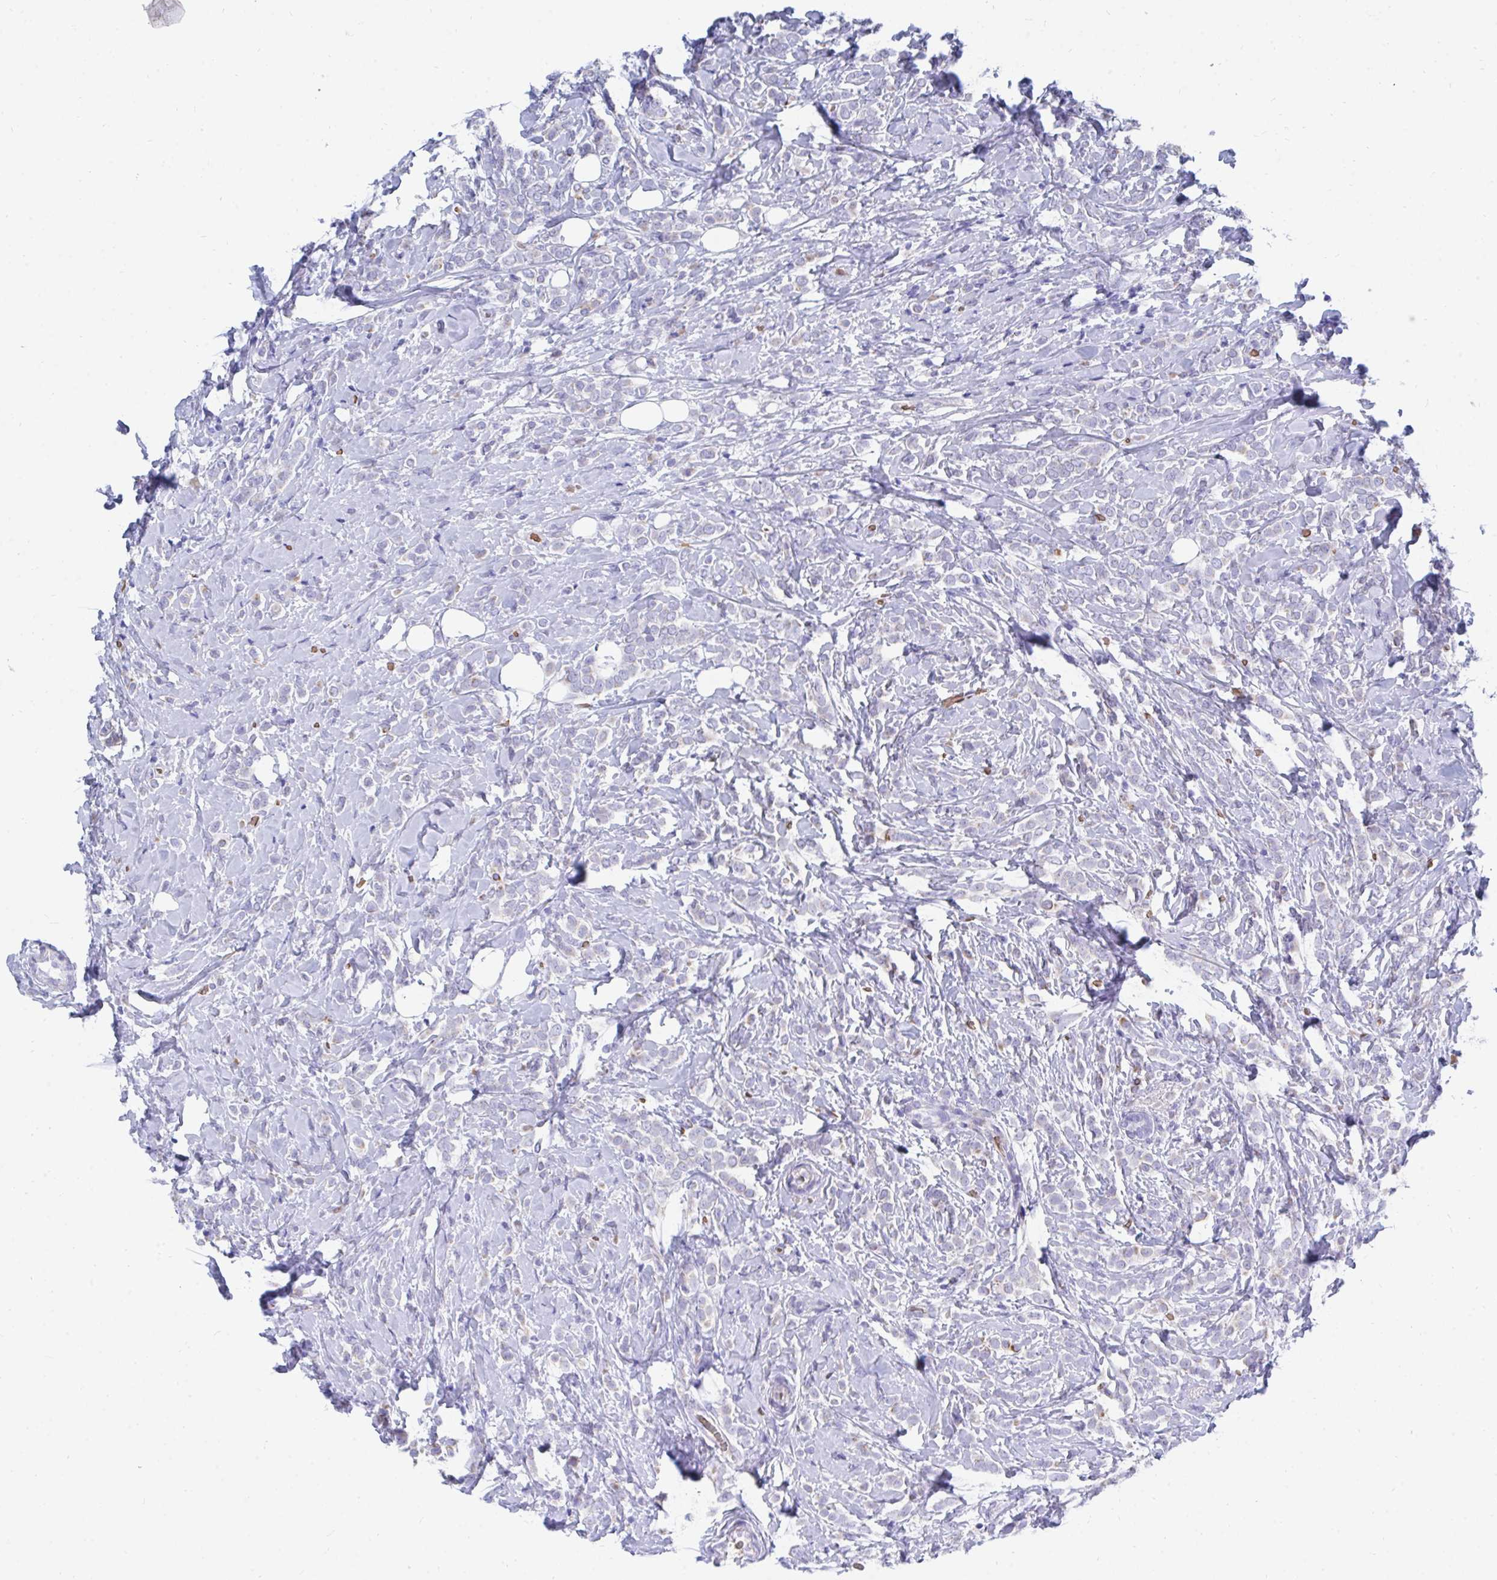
{"staining": {"intensity": "negative", "quantity": "none", "location": "none"}, "tissue": "breast cancer", "cell_type": "Tumor cells", "image_type": "cancer", "snomed": [{"axis": "morphology", "description": "Lobular carcinoma"}, {"axis": "topography", "description": "Breast"}], "caption": "Tumor cells are negative for brown protein staining in lobular carcinoma (breast).", "gene": "MROH2B", "patient": {"sex": "female", "age": 49}}